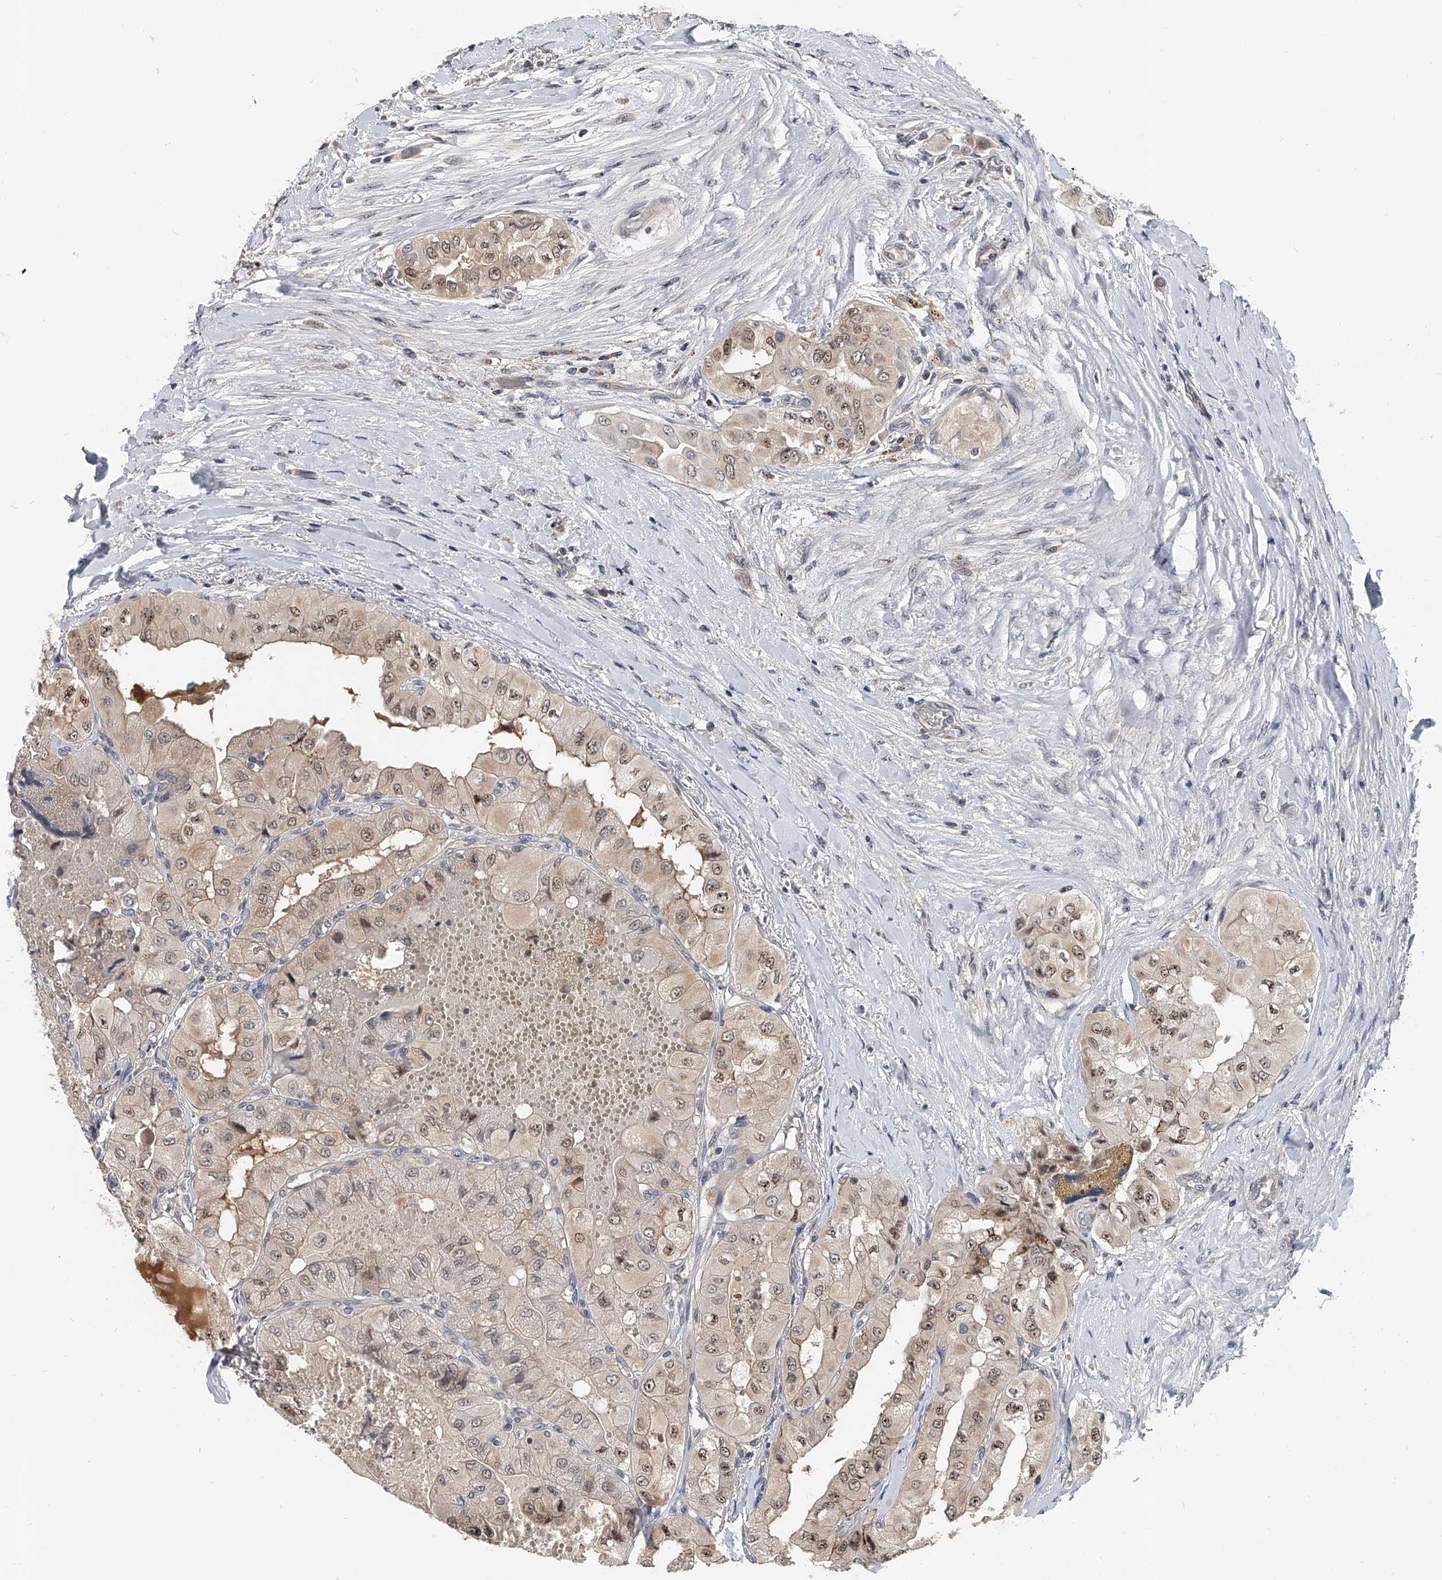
{"staining": {"intensity": "weak", "quantity": ">75%", "location": "cytoplasmic/membranous,nuclear"}, "tissue": "thyroid cancer", "cell_type": "Tumor cells", "image_type": "cancer", "snomed": [{"axis": "morphology", "description": "Papillary adenocarcinoma, NOS"}, {"axis": "topography", "description": "Thyroid gland"}], "caption": "IHC micrograph of neoplastic tissue: human thyroid cancer stained using immunohistochemistry displays low levels of weak protein expression localized specifically in the cytoplasmic/membranous and nuclear of tumor cells, appearing as a cytoplasmic/membranous and nuclear brown color.", "gene": "CD200", "patient": {"sex": "female", "age": 59}}